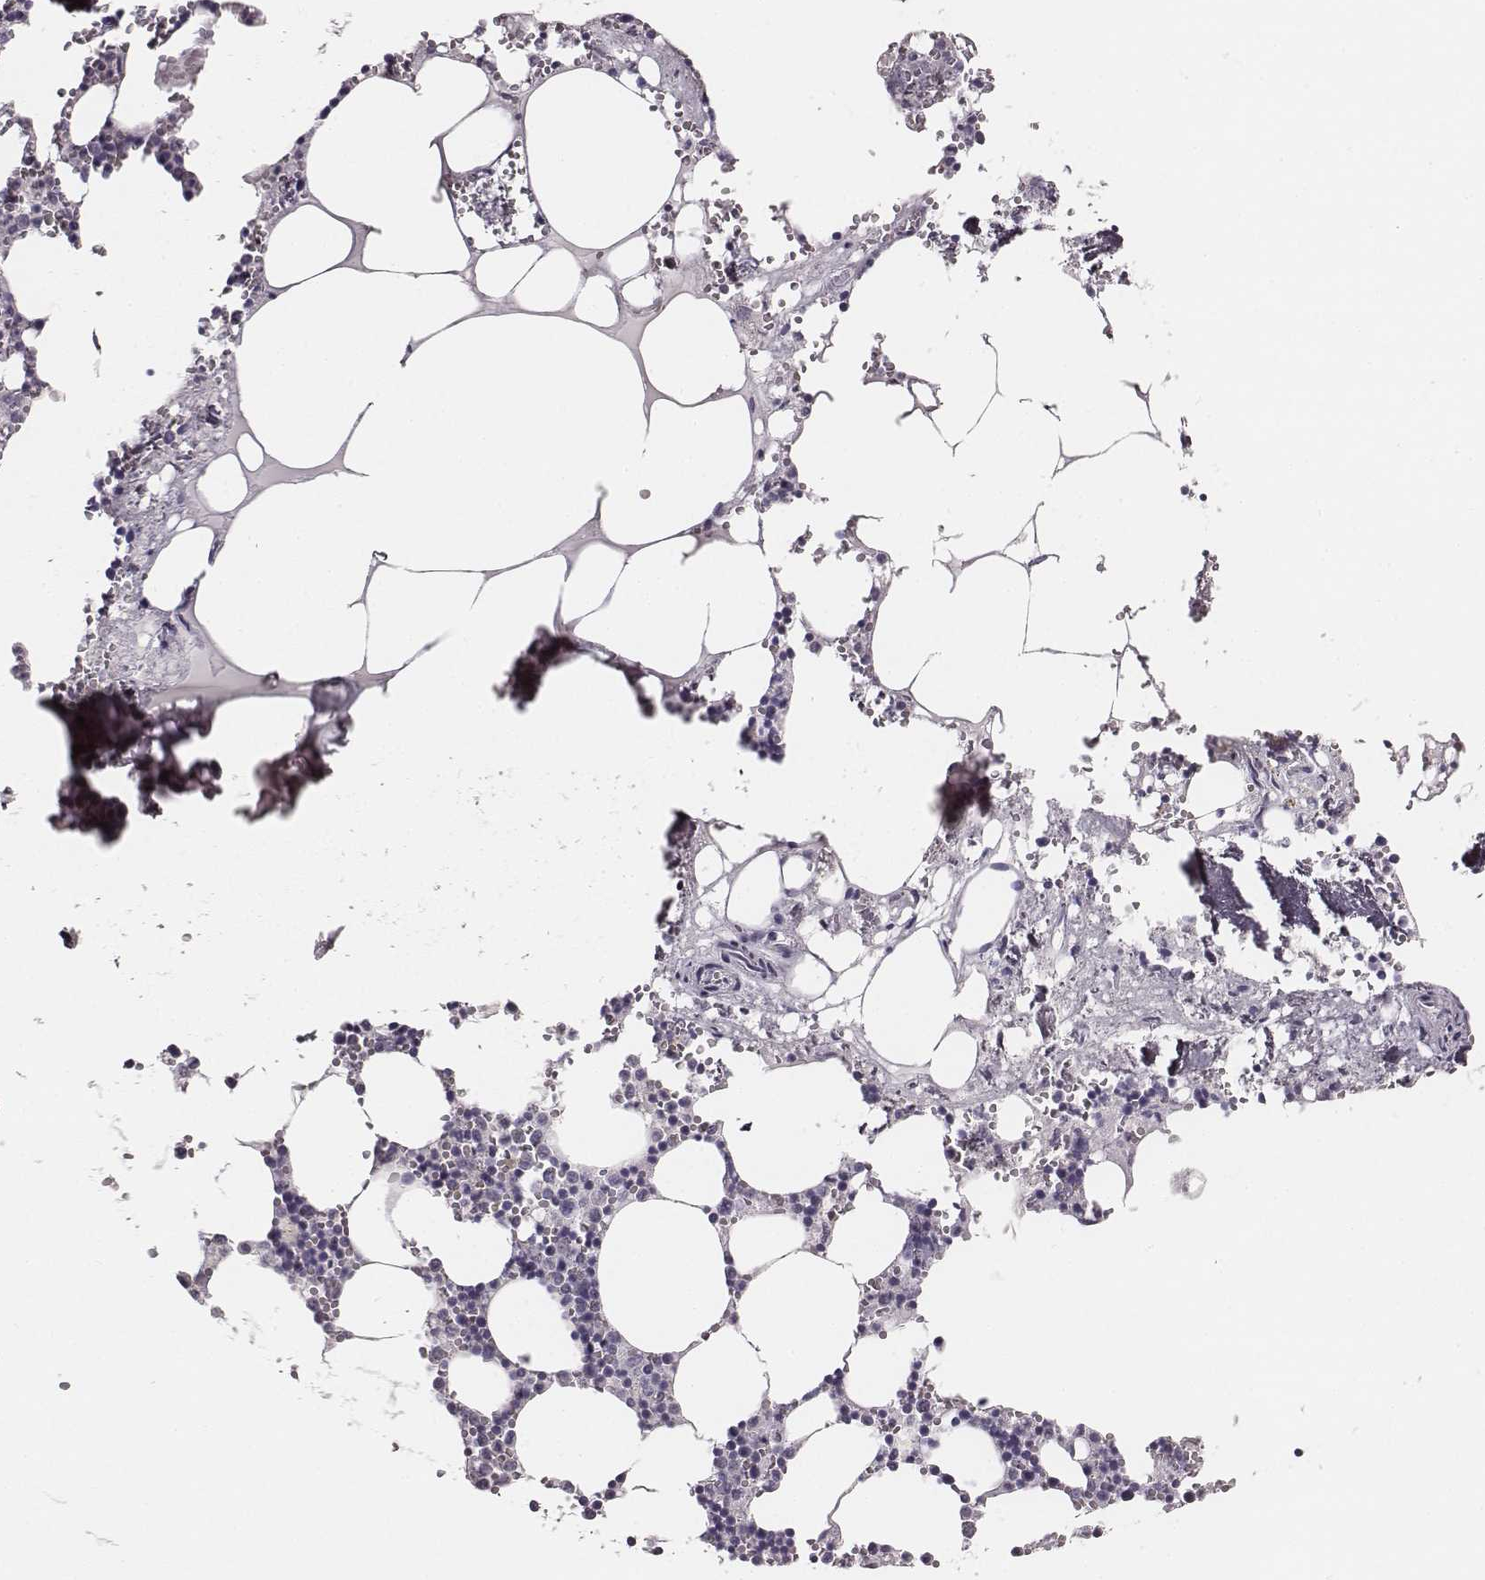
{"staining": {"intensity": "negative", "quantity": "none", "location": "none"}, "tissue": "bone marrow", "cell_type": "Hematopoietic cells", "image_type": "normal", "snomed": [{"axis": "morphology", "description": "Normal tissue, NOS"}, {"axis": "topography", "description": "Bone marrow"}], "caption": "Photomicrograph shows no significant protein staining in hematopoietic cells of unremarkable bone marrow. (DAB immunohistochemistry with hematoxylin counter stain).", "gene": "UBL4B", "patient": {"sex": "male", "age": 54}}